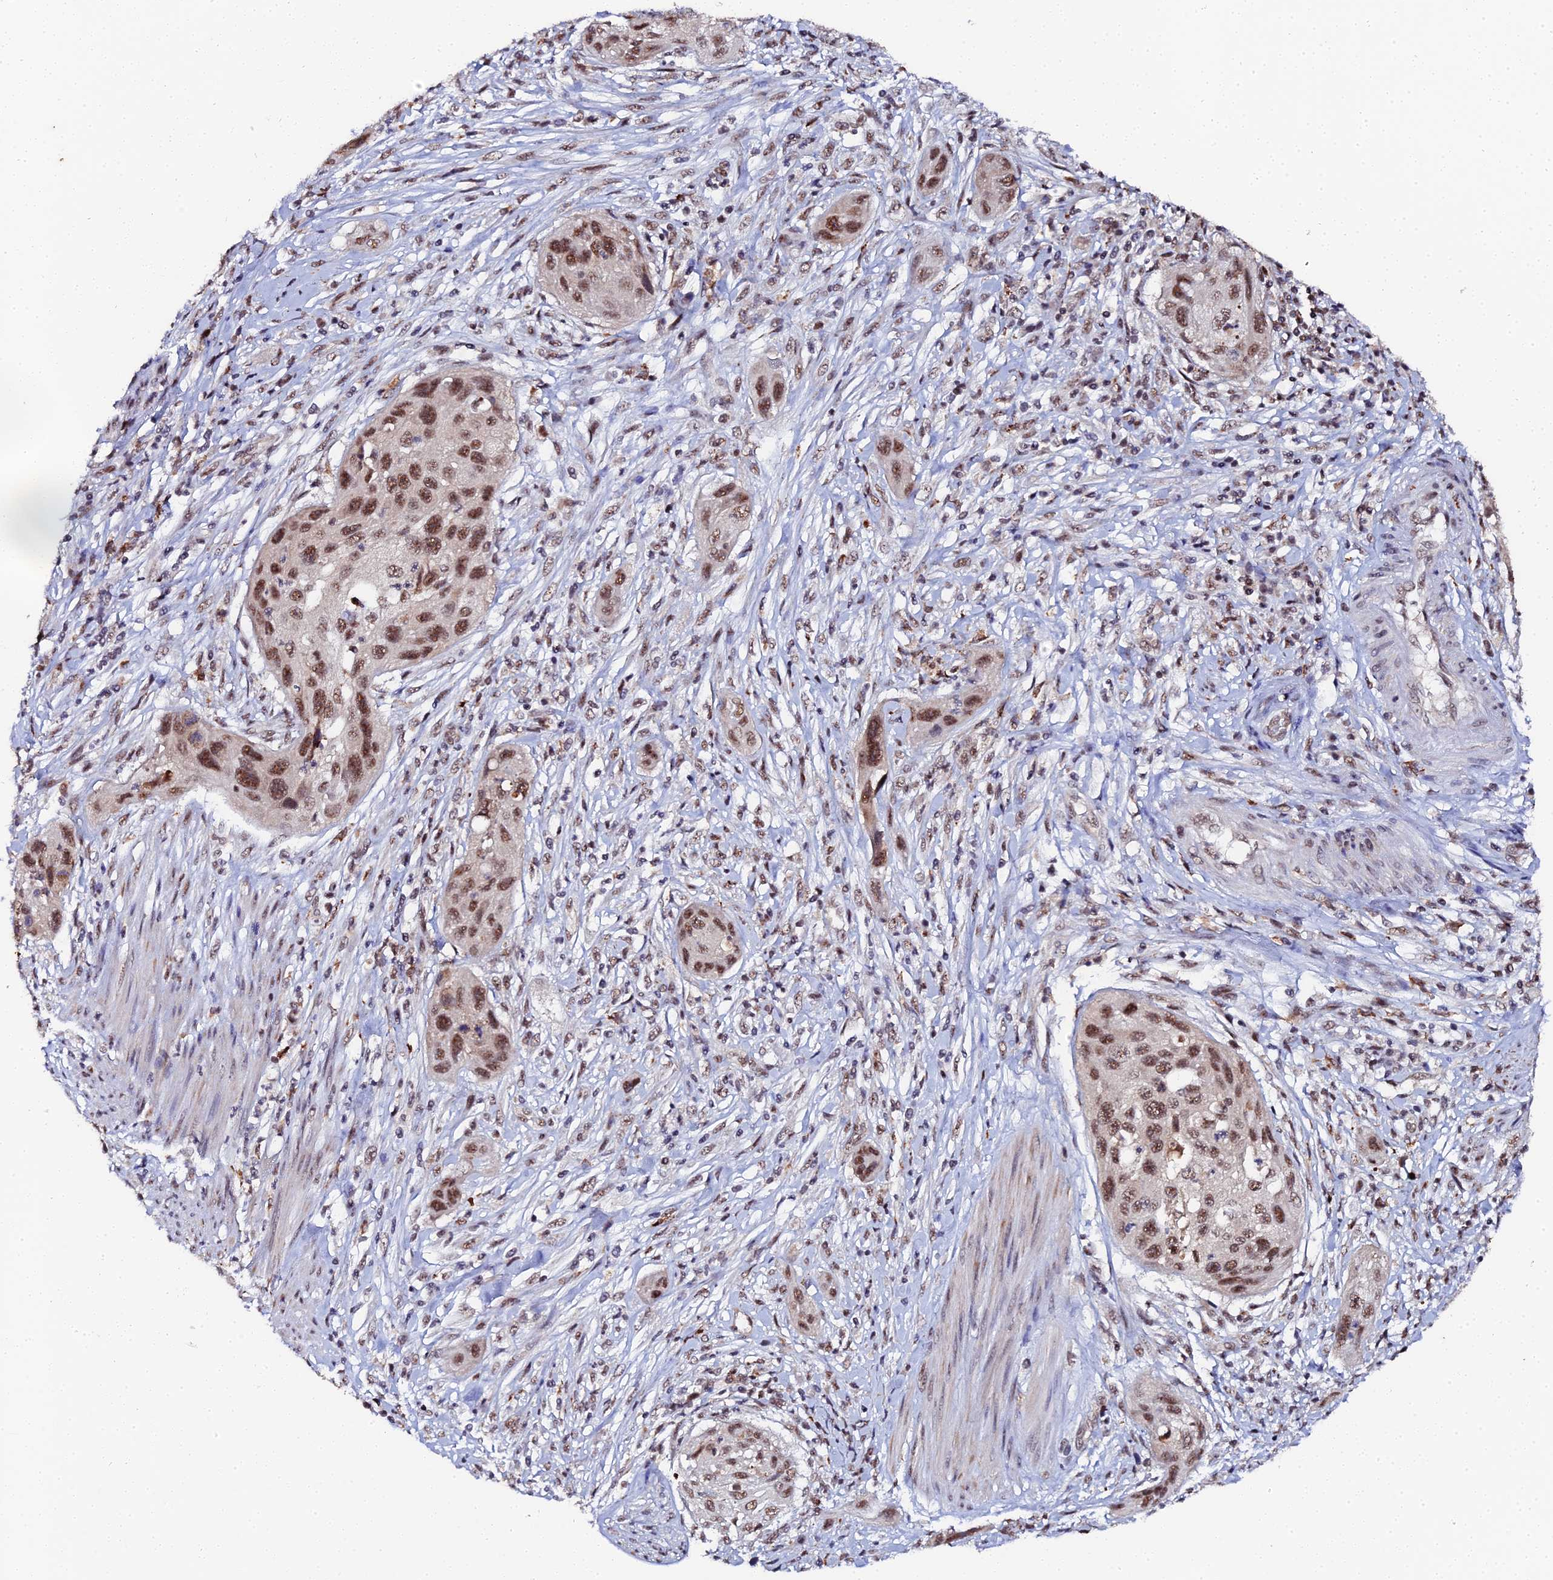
{"staining": {"intensity": "moderate", "quantity": ">75%", "location": "nuclear"}, "tissue": "cervical cancer", "cell_type": "Tumor cells", "image_type": "cancer", "snomed": [{"axis": "morphology", "description": "Squamous cell carcinoma, NOS"}, {"axis": "topography", "description": "Cervix"}], "caption": "Cervical cancer was stained to show a protein in brown. There is medium levels of moderate nuclear positivity in about >75% of tumor cells. (Brightfield microscopy of DAB IHC at high magnification).", "gene": "MAGOHB", "patient": {"sex": "female", "age": 42}}